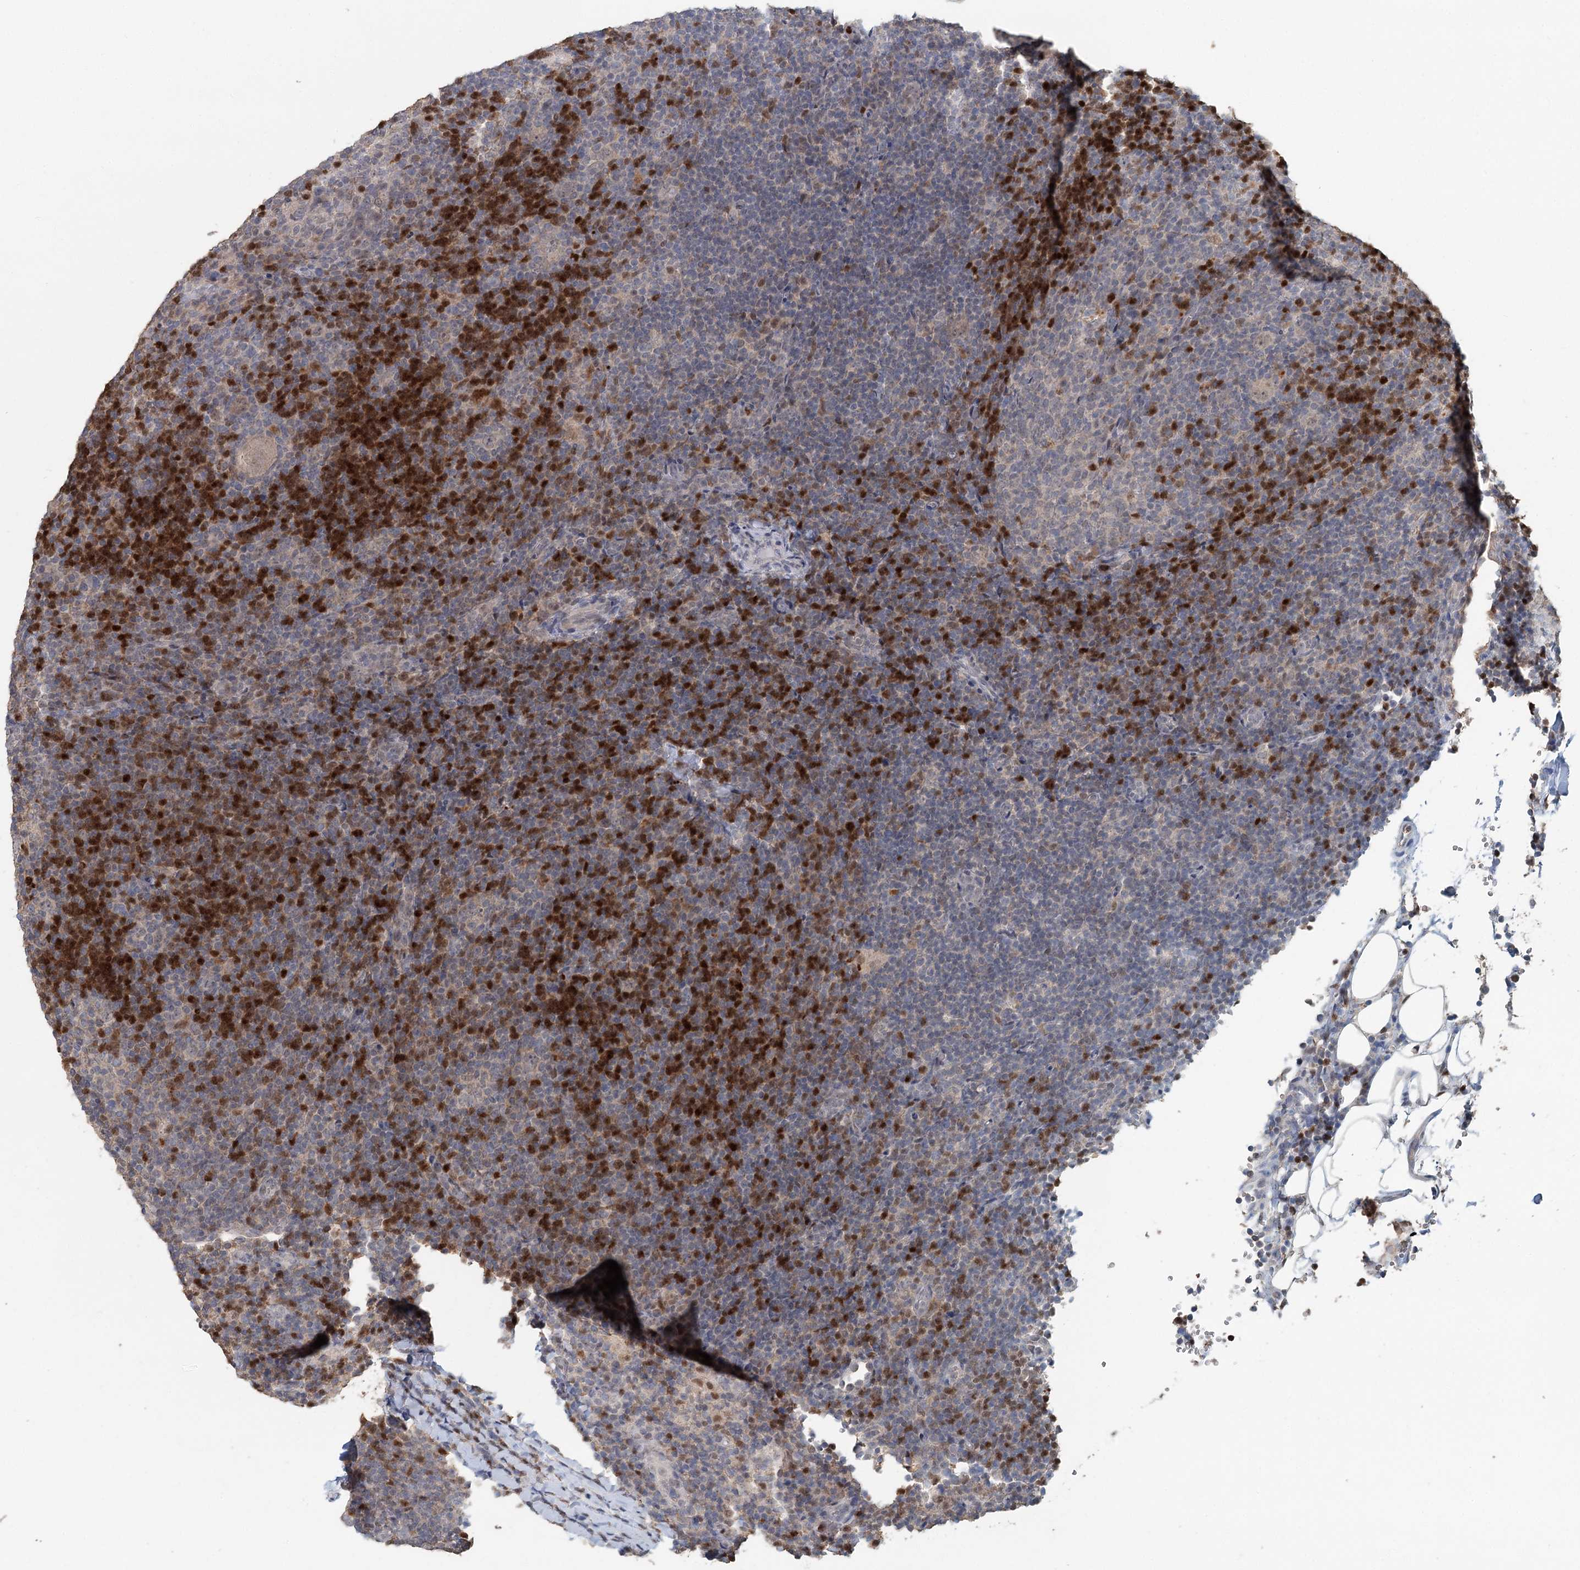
{"staining": {"intensity": "weak", "quantity": "25%-75%", "location": "cytoplasmic/membranous"}, "tissue": "lymphoma", "cell_type": "Tumor cells", "image_type": "cancer", "snomed": [{"axis": "morphology", "description": "Hodgkin's disease, NOS"}, {"axis": "topography", "description": "Lymph node"}], "caption": "Hodgkin's disease stained with DAB (3,3'-diaminobenzidine) immunohistochemistry exhibits low levels of weak cytoplasmic/membranous staining in approximately 25%-75% of tumor cells.", "gene": "ADK", "patient": {"sex": "female", "age": 57}}